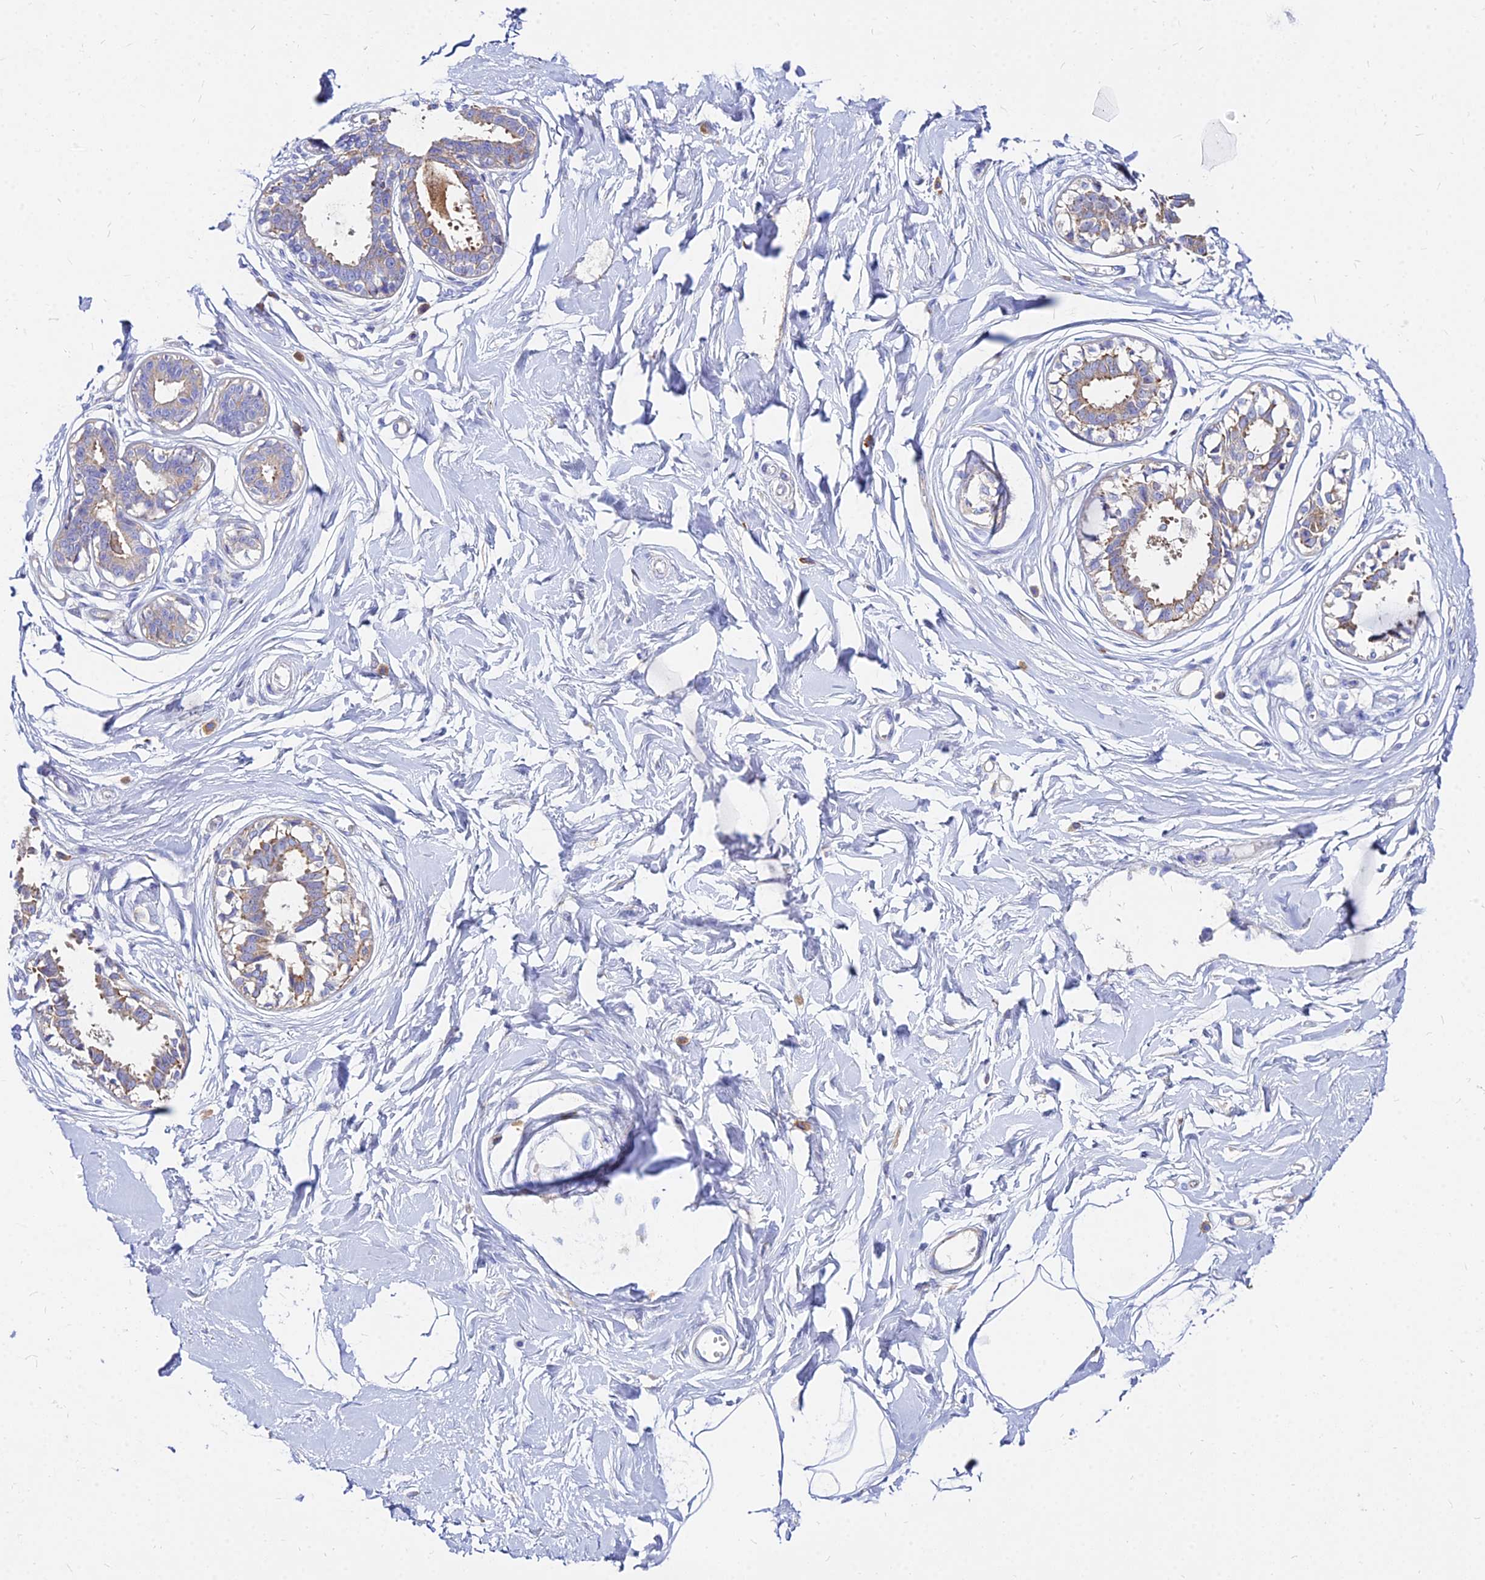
{"staining": {"intensity": "weak", "quantity": ">75%", "location": "cytoplasmic/membranous"}, "tissue": "breast", "cell_type": "Adipocytes", "image_type": "normal", "snomed": [{"axis": "morphology", "description": "Normal tissue, NOS"}, {"axis": "topography", "description": "Breast"}], "caption": "High-power microscopy captured an immunohistochemistry micrograph of unremarkable breast, revealing weak cytoplasmic/membranous positivity in approximately >75% of adipocytes.", "gene": "AGTRAP", "patient": {"sex": "female", "age": 45}}